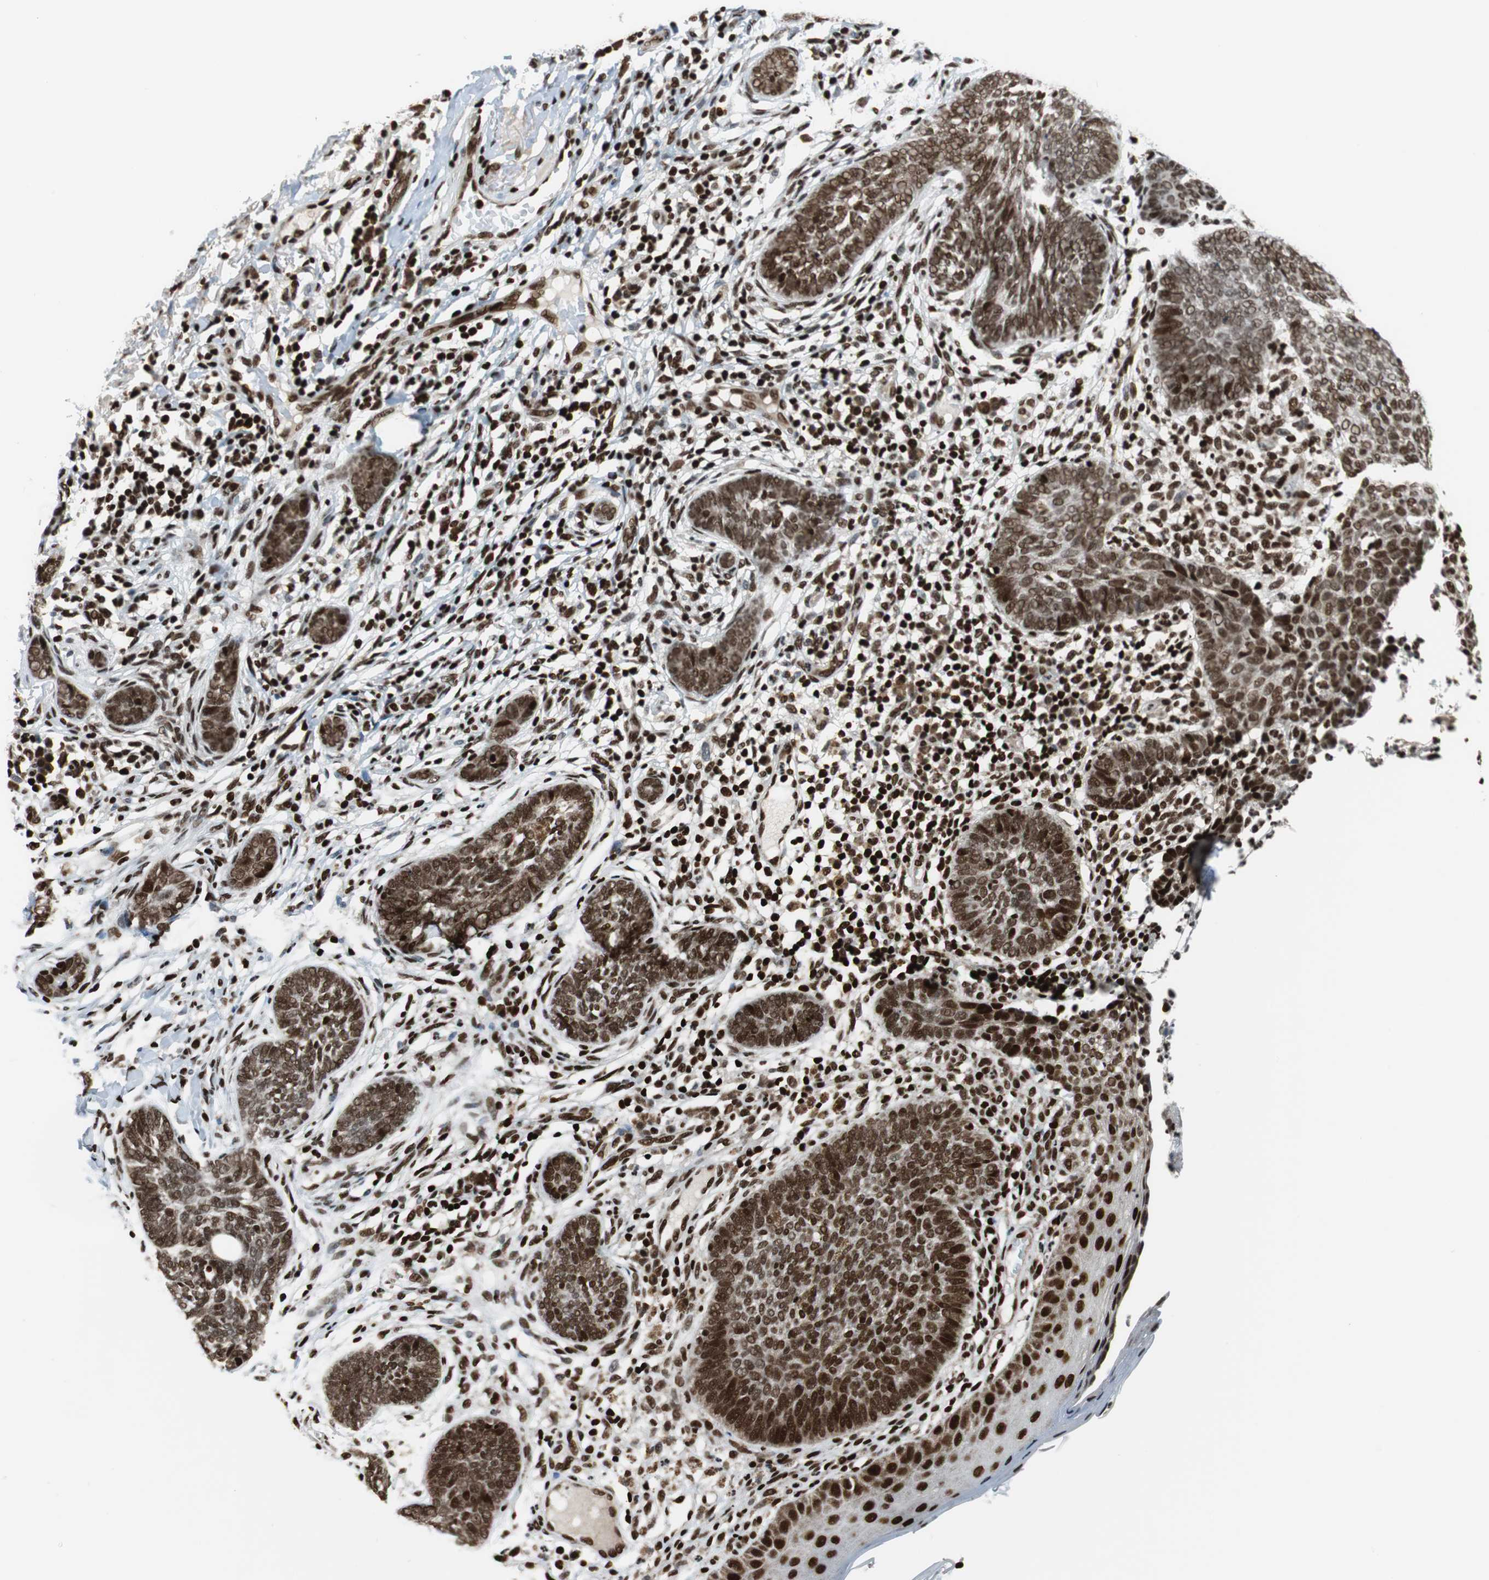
{"staining": {"intensity": "strong", "quantity": ">75%", "location": "nuclear"}, "tissue": "skin cancer", "cell_type": "Tumor cells", "image_type": "cancer", "snomed": [{"axis": "morphology", "description": "Normal tissue, NOS"}, {"axis": "morphology", "description": "Basal cell carcinoma"}, {"axis": "topography", "description": "Skin"}], "caption": "High-power microscopy captured an immunohistochemistry (IHC) histopathology image of skin basal cell carcinoma, revealing strong nuclear staining in about >75% of tumor cells. The protein is stained brown, and the nuclei are stained in blue (DAB IHC with brightfield microscopy, high magnification).", "gene": "HDAC1", "patient": {"sex": "male", "age": 87}}